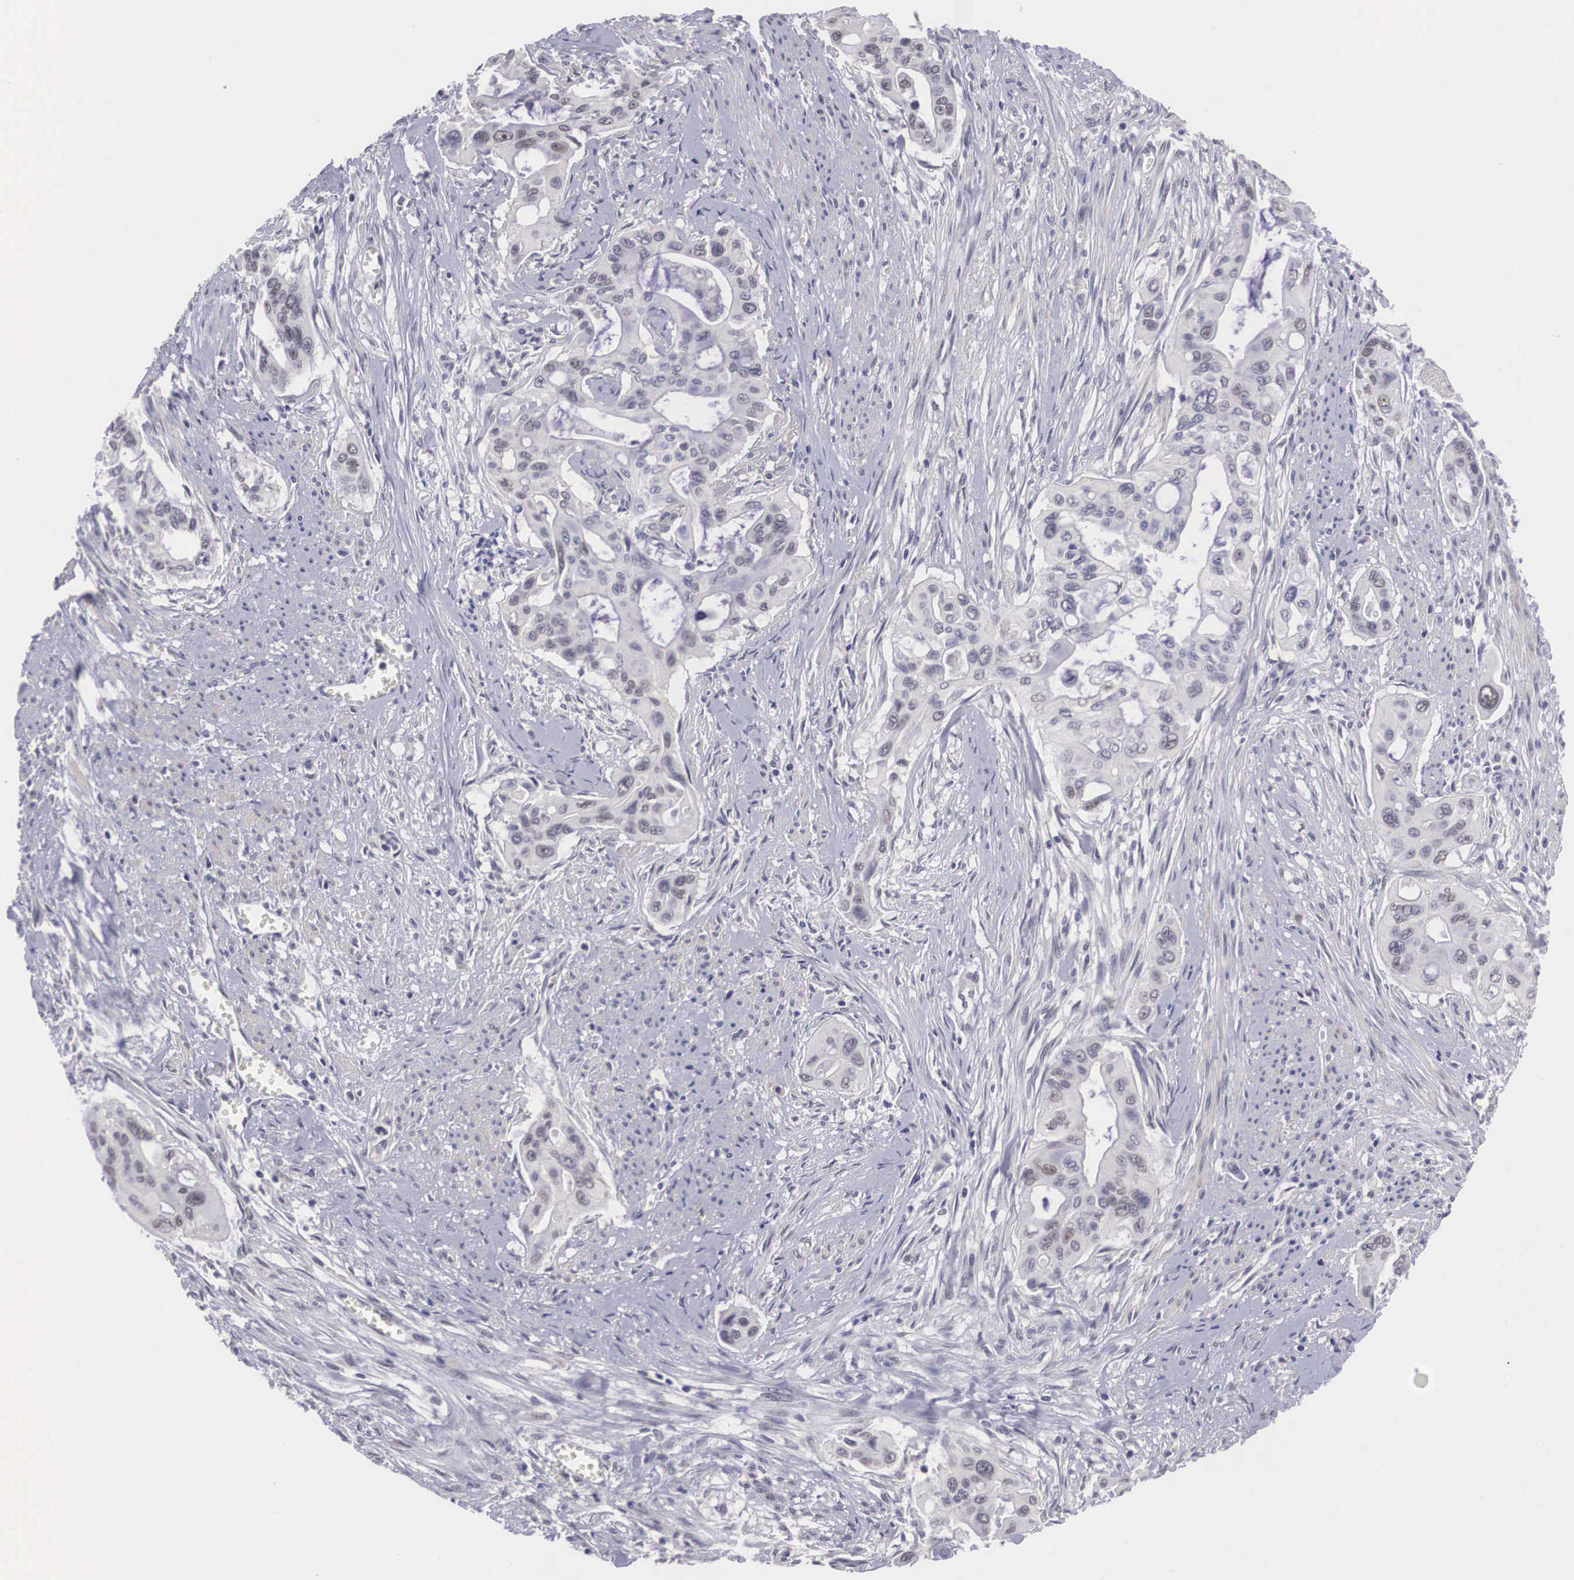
{"staining": {"intensity": "negative", "quantity": "none", "location": "none"}, "tissue": "pancreatic cancer", "cell_type": "Tumor cells", "image_type": "cancer", "snomed": [{"axis": "morphology", "description": "Adenocarcinoma, NOS"}, {"axis": "topography", "description": "Pancreas"}], "caption": "This is an IHC photomicrograph of pancreatic cancer (adenocarcinoma). There is no expression in tumor cells.", "gene": "ZNF275", "patient": {"sex": "male", "age": 77}}